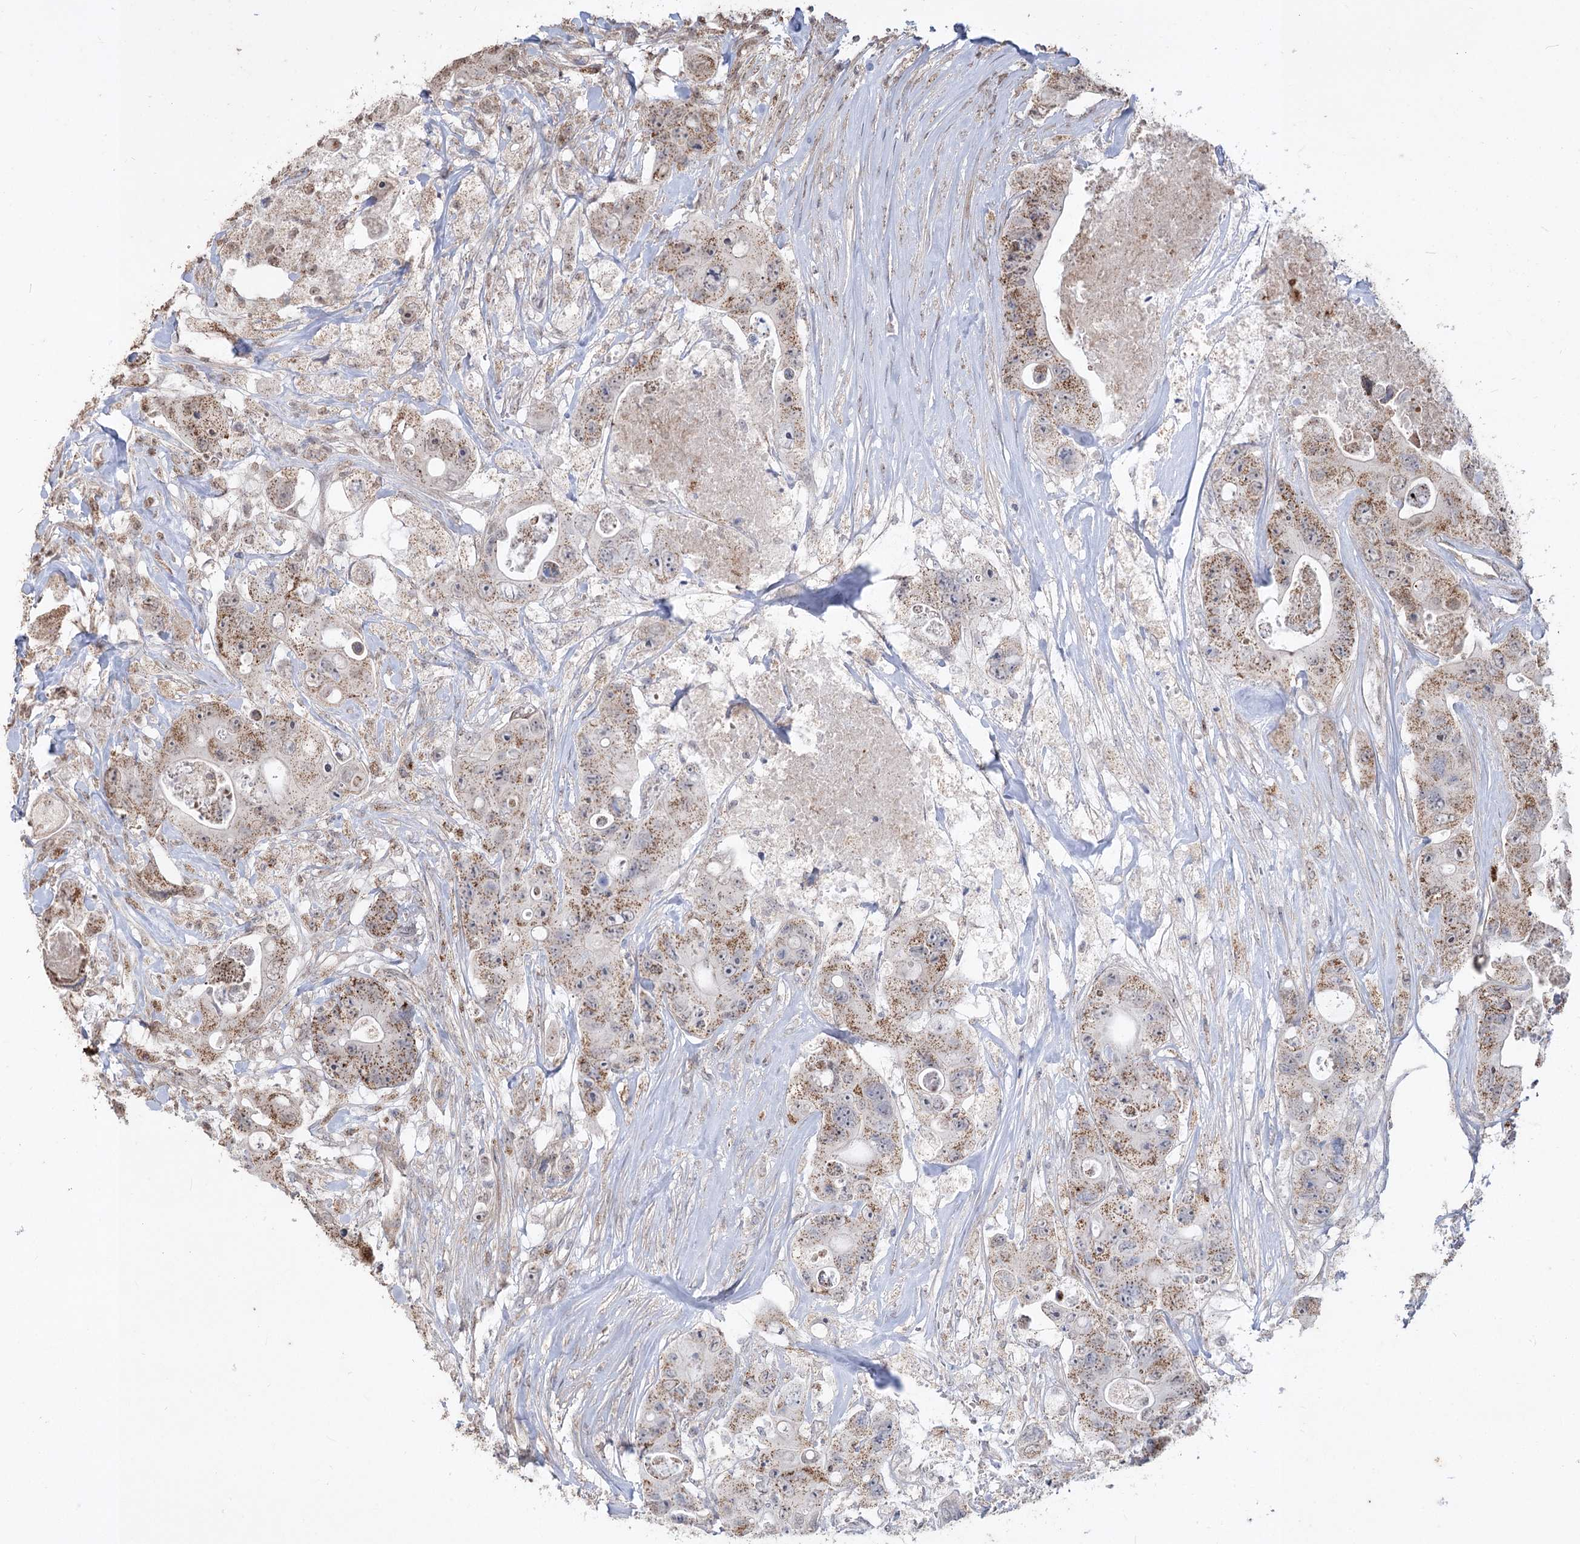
{"staining": {"intensity": "moderate", "quantity": ">75%", "location": "cytoplasmic/membranous"}, "tissue": "colorectal cancer", "cell_type": "Tumor cells", "image_type": "cancer", "snomed": [{"axis": "morphology", "description": "Adenocarcinoma, NOS"}, {"axis": "topography", "description": "Colon"}], "caption": "Human colorectal cancer stained for a protein (brown) demonstrates moderate cytoplasmic/membranous positive positivity in approximately >75% of tumor cells.", "gene": "ZSCAN23", "patient": {"sex": "female", "age": 46}}